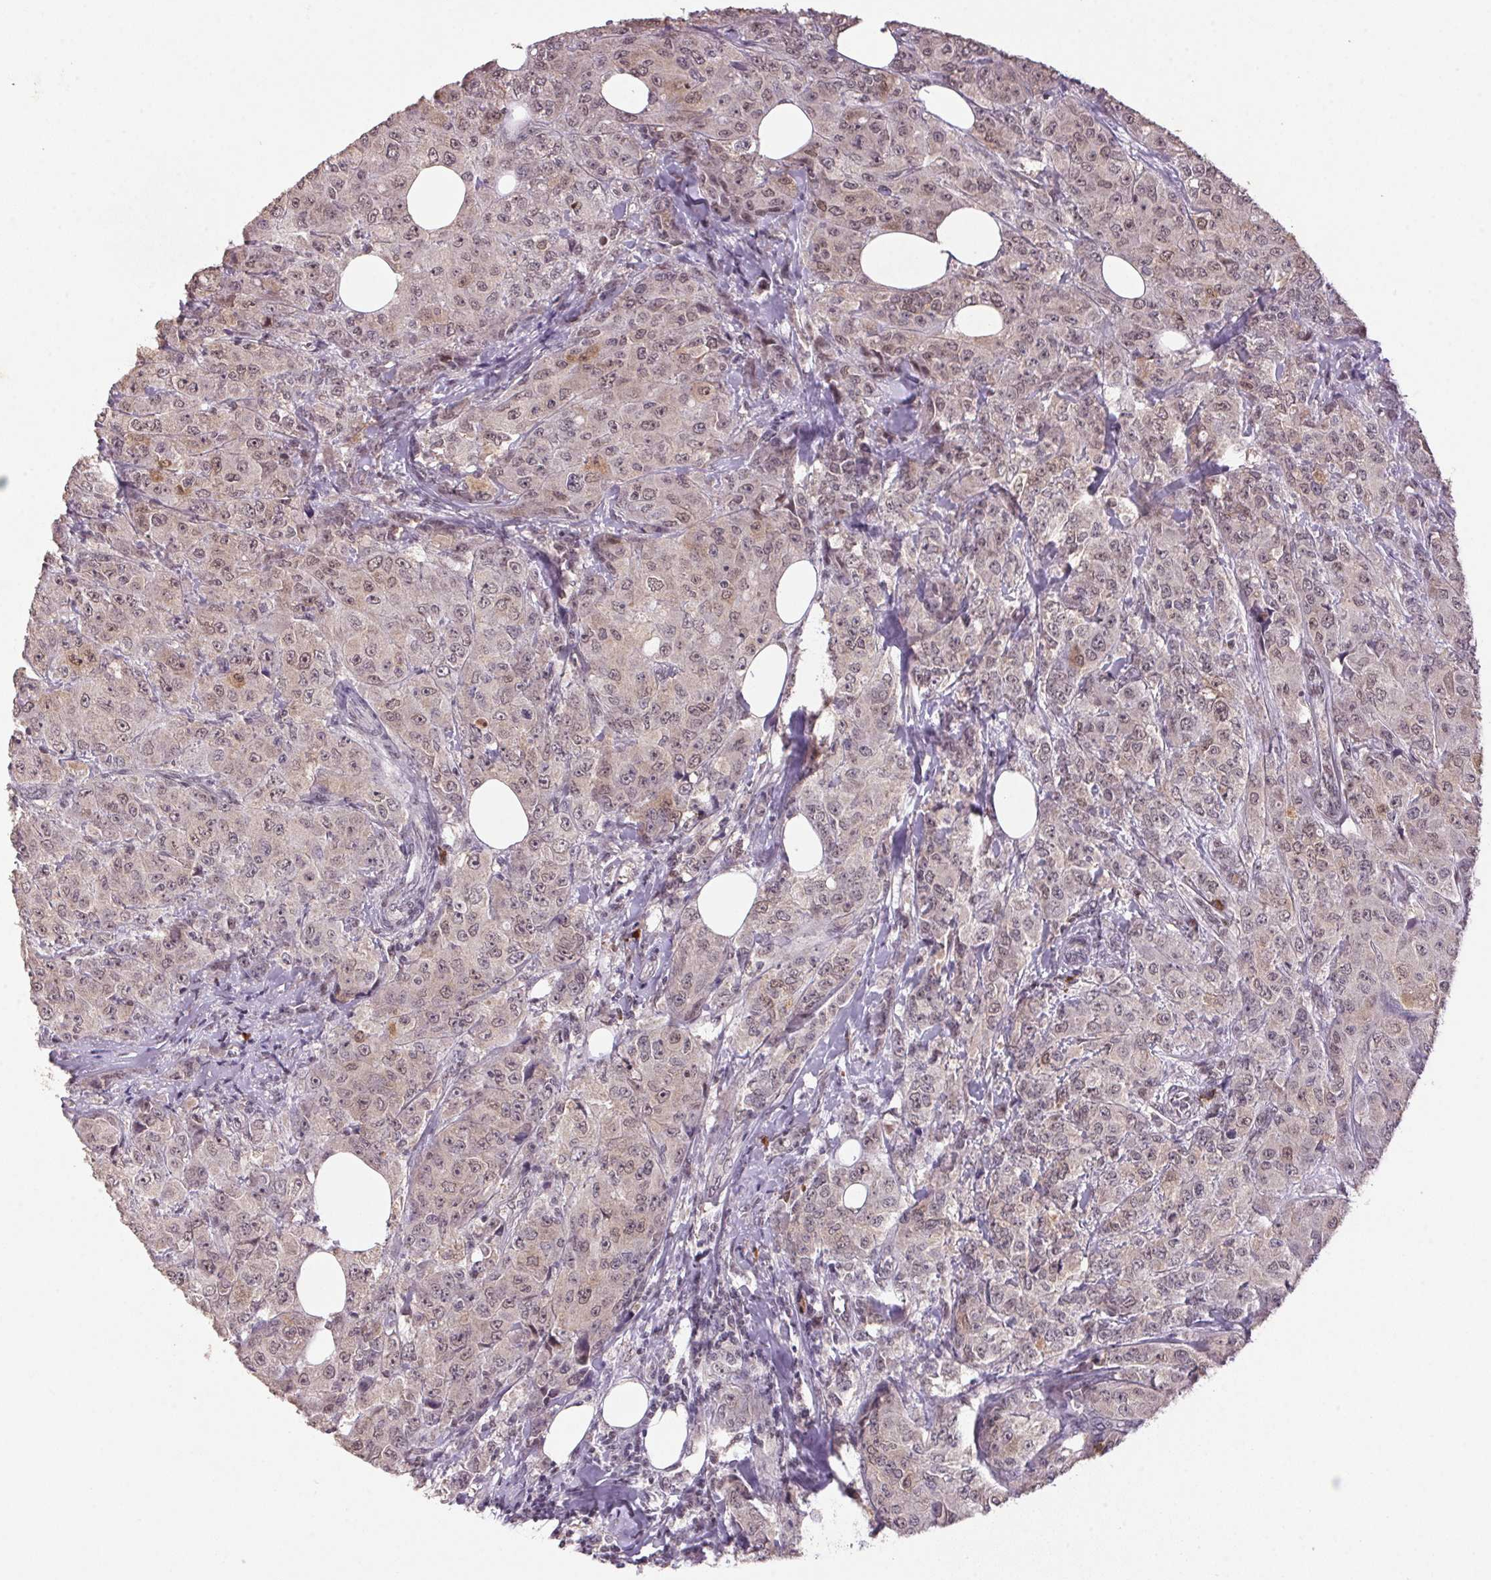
{"staining": {"intensity": "weak", "quantity": ">75%", "location": "nuclear"}, "tissue": "breast cancer", "cell_type": "Tumor cells", "image_type": "cancer", "snomed": [{"axis": "morphology", "description": "Normal tissue, NOS"}, {"axis": "morphology", "description": "Duct carcinoma"}, {"axis": "topography", "description": "Breast"}], "caption": "The histopathology image demonstrates staining of breast invasive ductal carcinoma, revealing weak nuclear protein positivity (brown color) within tumor cells.", "gene": "ZBTB4", "patient": {"sex": "female", "age": 43}}